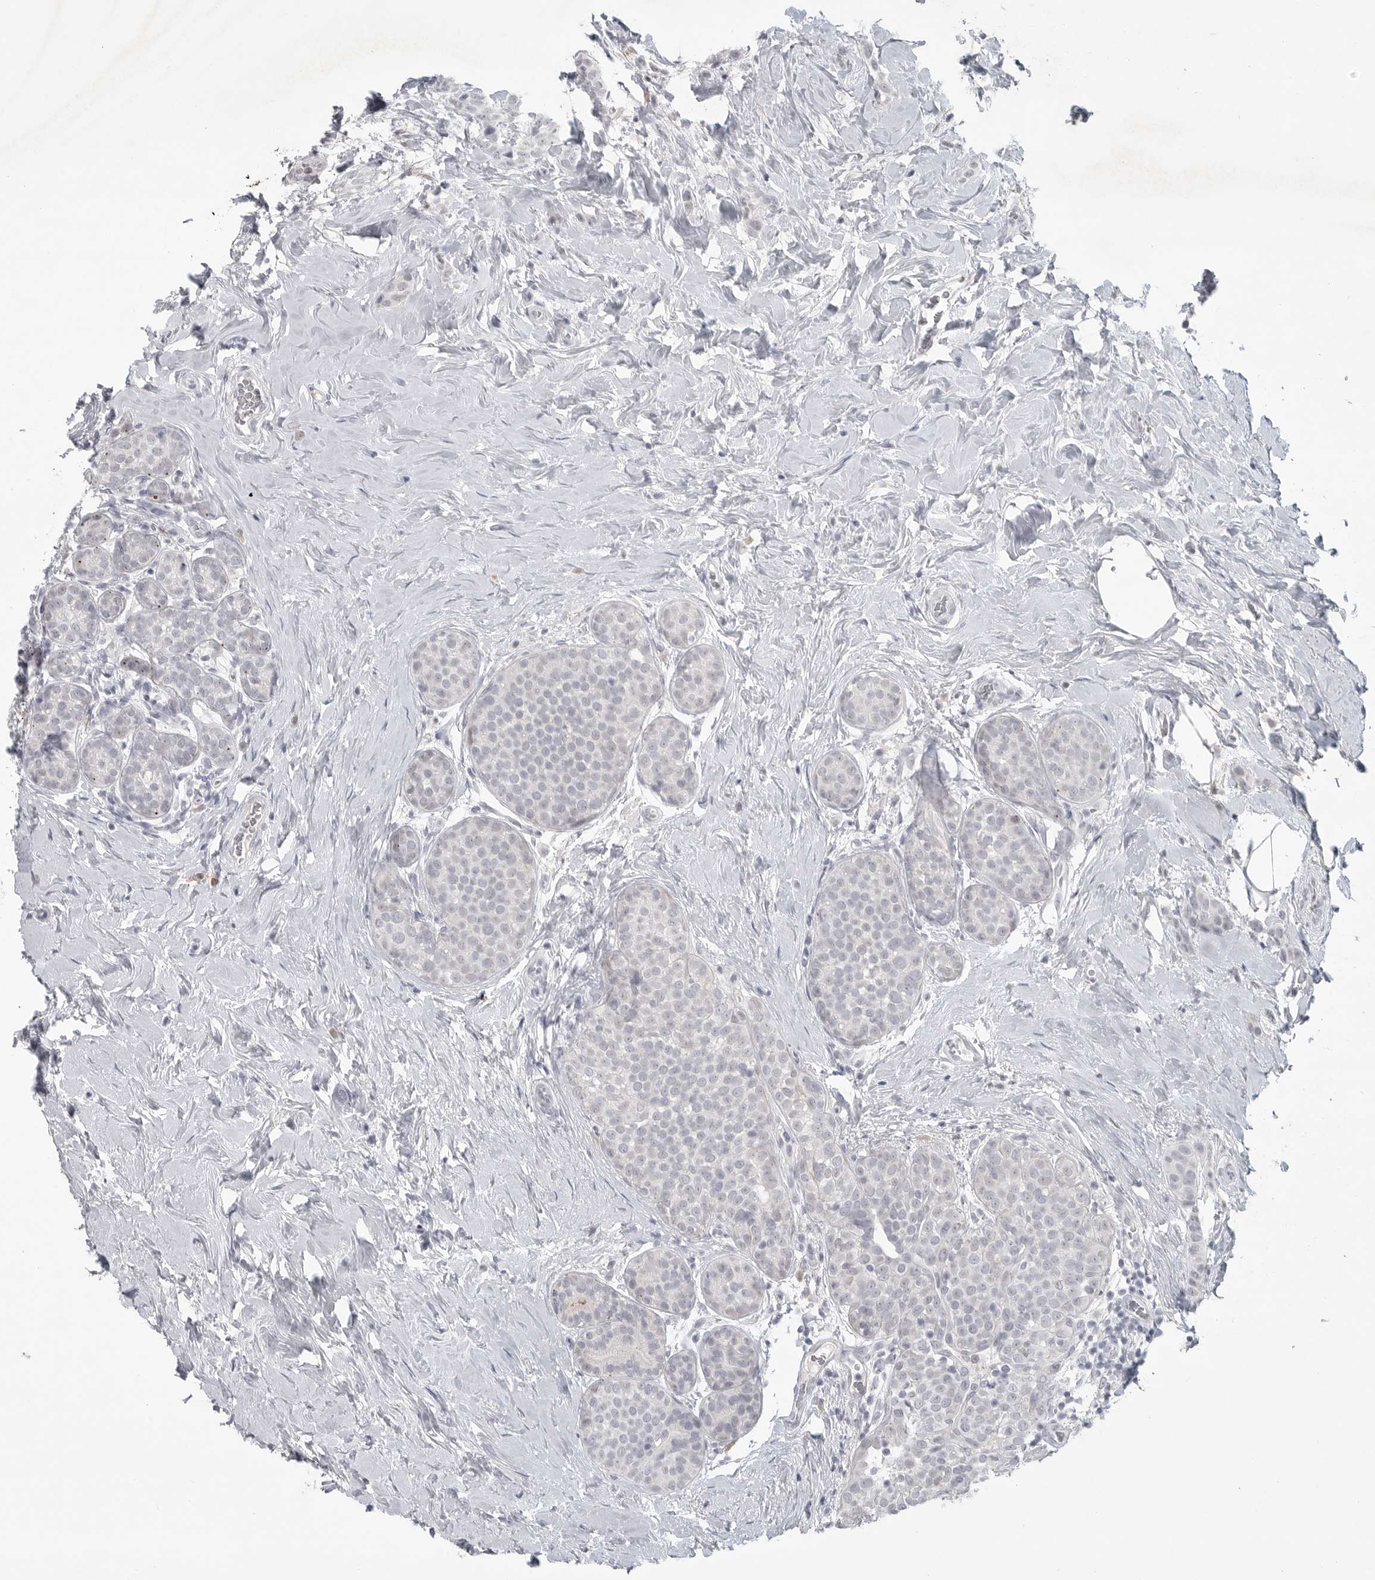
{"staining": {"intensity": "negative", "quantity": "none", "location": "none"}, "tissue": "breast cancer", "cell_type": "Tumor cells", "image_type": "cancer", "snomed": [{"axis": "morphology", "description": "Lobular carcinoma, in situ"}, {"axis": "morphology", "description": "Lobular carcinoma"}, {"axis": "topography", "description": "Breast"}], "caption": "Breast cancer (lobular carcinoma) stained for a protein using immunohistochemistry exhibits no staining tumor cells.", "gene": "TCTN3", "patient": {"sex": "female", "age": 41}}